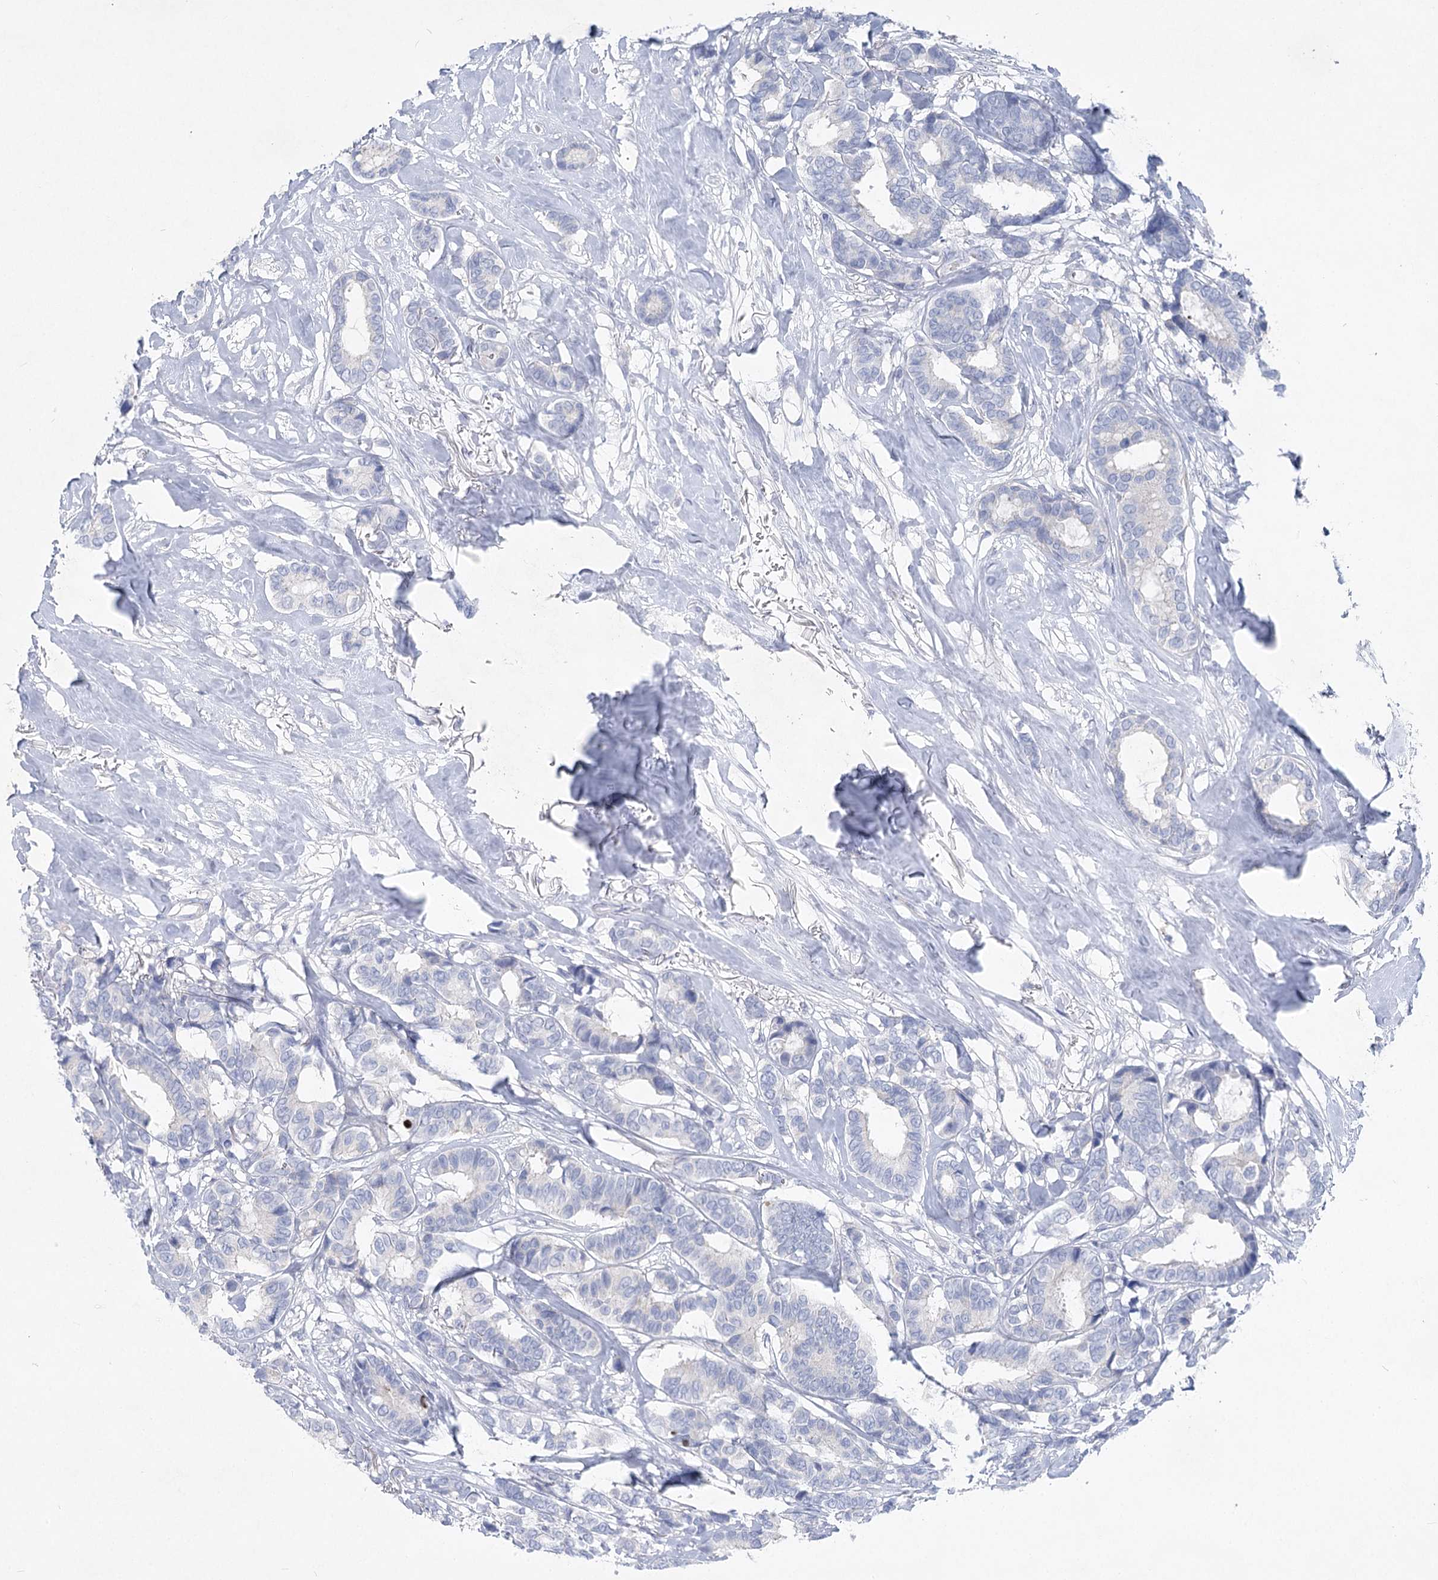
{"staining": {"intensity": "negative", "quantity": "none", "location": "none"}, "tissue": "breast cancer", "cell_type": "Tumor cells", "image_type": "cancer", "snomed": [{"axis": "morphology", "description": "Duct carcinoma"}, {"axis": "topography", "description": "Breast"}], "caption": "This is an IHC histopathology image of human breast cancer (intraductal carcinoma). There is no staining in tumor cells.", "gene": "WDR74", "patient": {"sex": "female", "age": 87}}